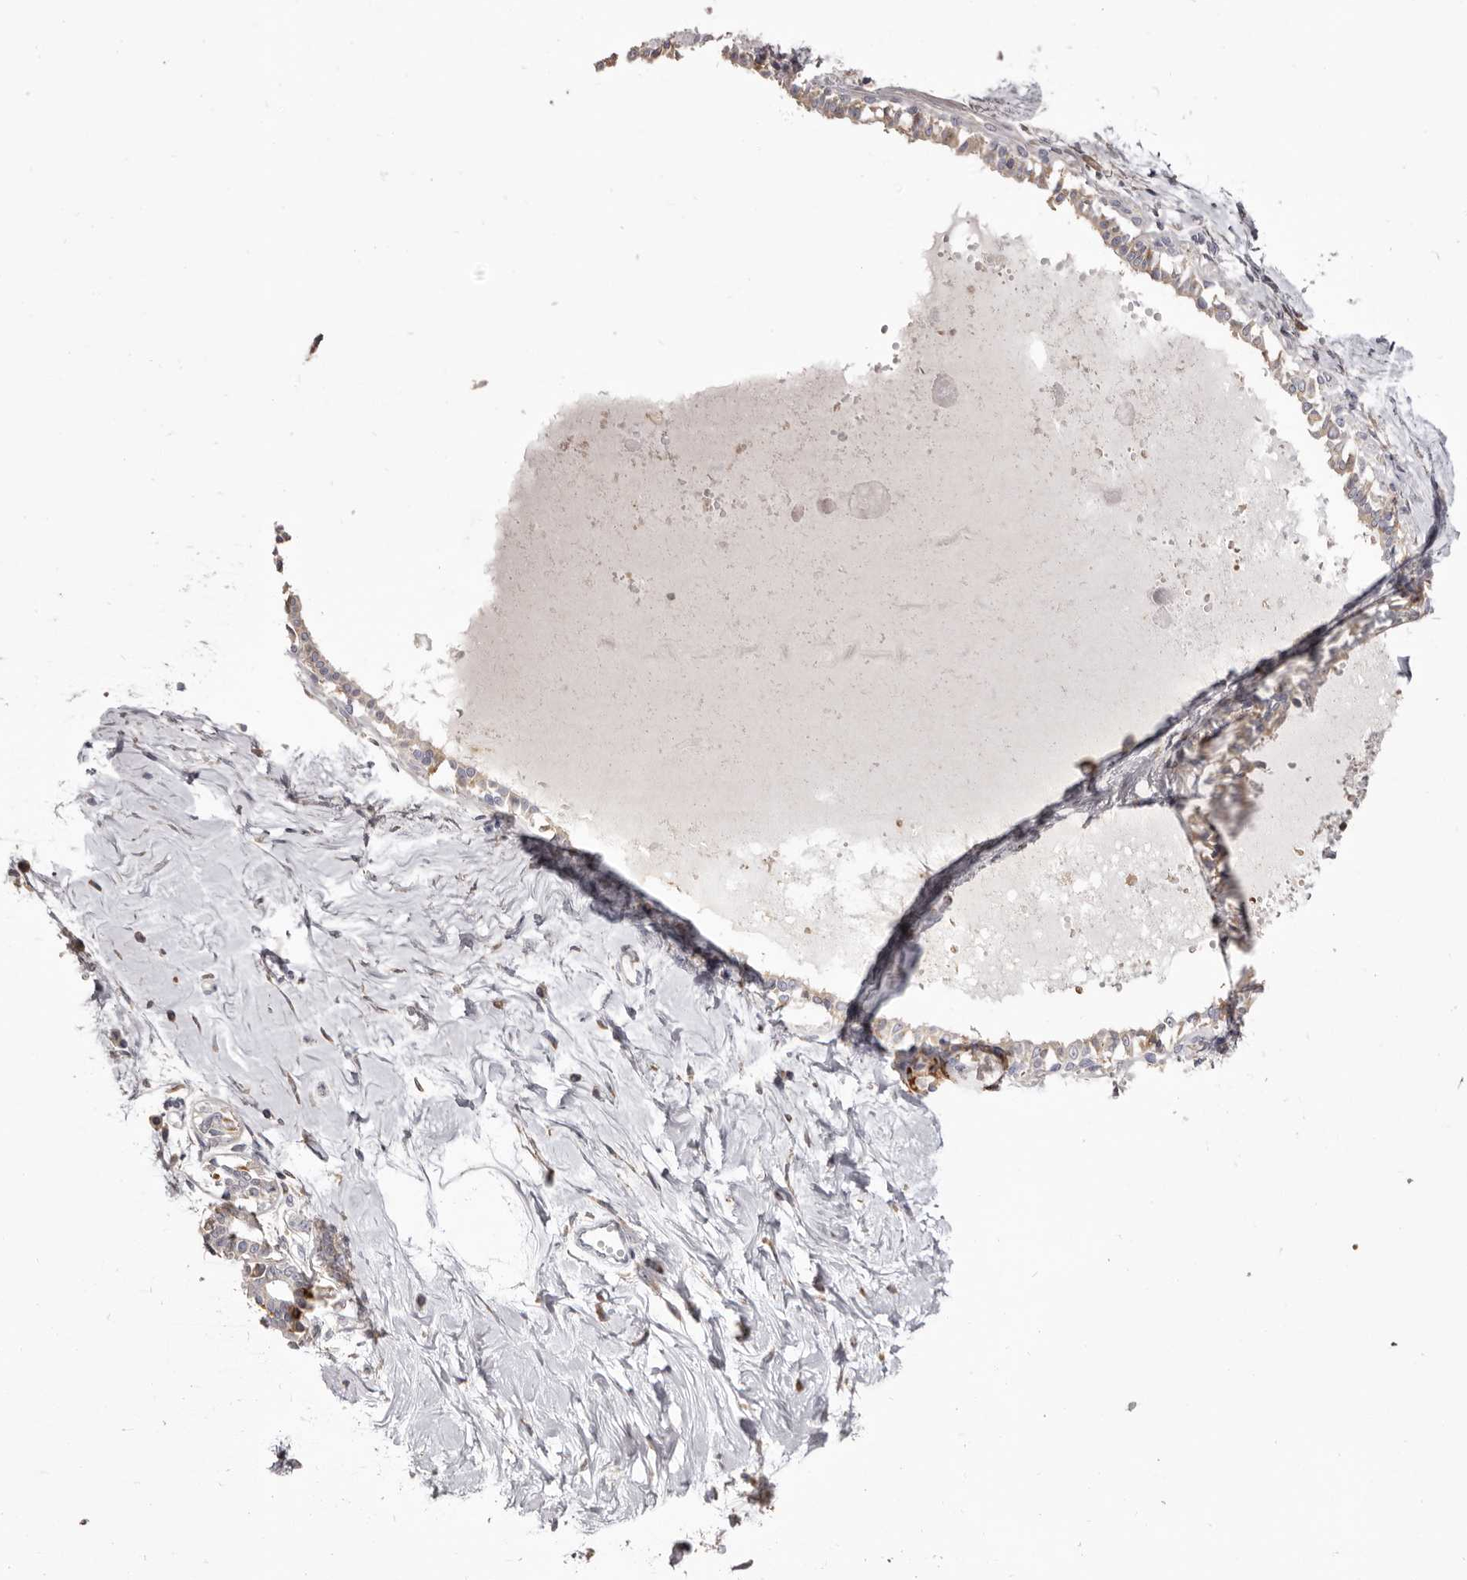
{"staining": {"intensity": "negative", "quantity": "none", "location": "none"}, "tissue": "breast", "cell_type": "Adipocytes", "image_type": "normal", "snomed": [{"axis": "morphology", "description": "Normal tissue, NOS"}, {"axis": "topography", "description": "Breast"}], "caption": "Immunohistochemical staining of unremarkable breast shows no significant positivity in adipocytes. Brightfield microscopy of immunohistochemistry stained with DAB (3,3'-diaminobenzidine) (brown) and hematoxylin (blue), captured at high magnification.", "gene": "PIGX", "patient": {"sex": "female", "age": 45}}